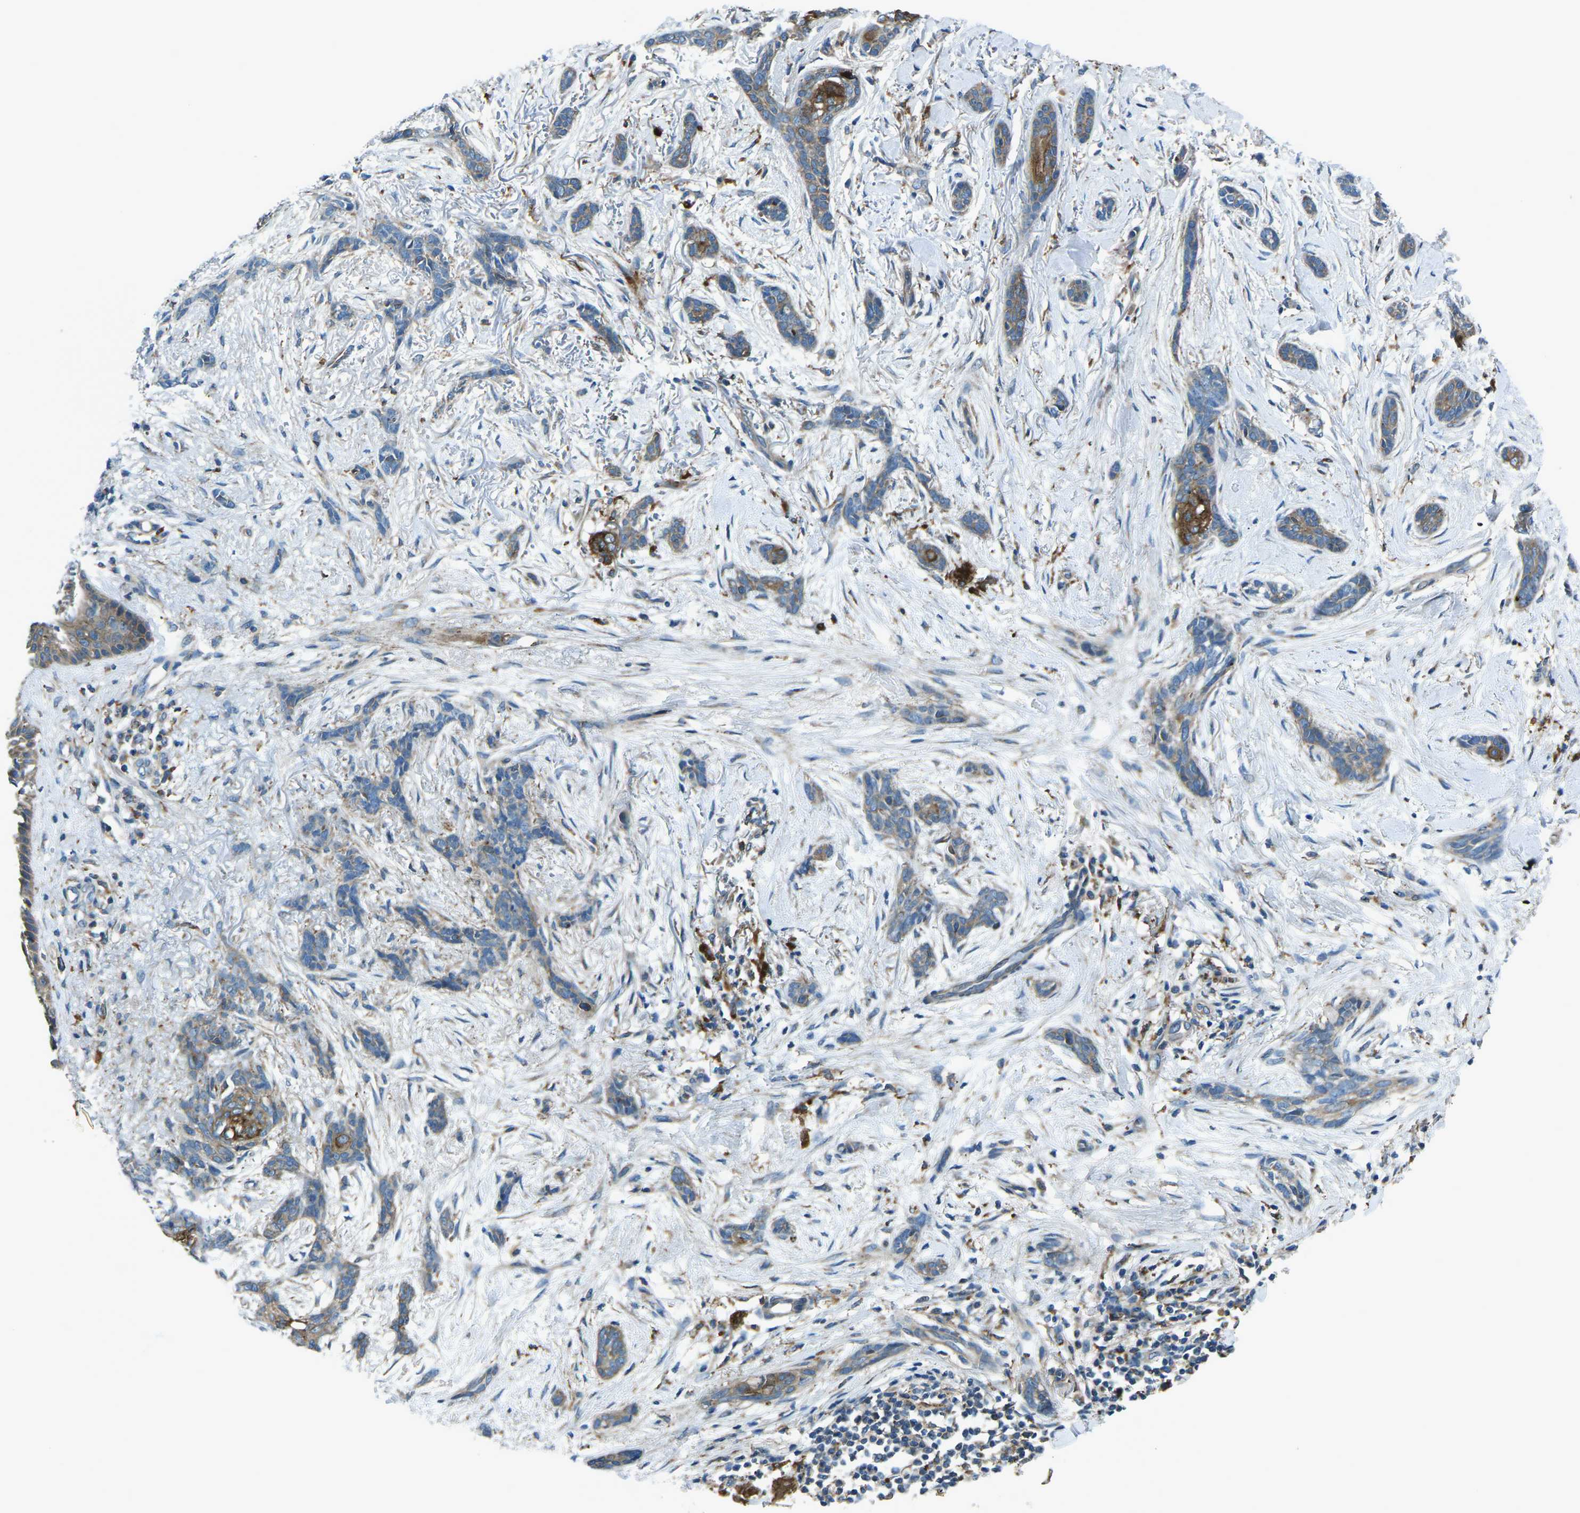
{"staining": {"intensity": "strong", "quantity": "<25%", "location": "cytoplasmic/membranous"}, "tissue": "skin cancer", "cell_type": "Tumor cells", "image_type": "cancer", "snomed": [{"axis": "morphology", "description": "Basal cell carcinoma"}, {"axis": "morphology", "description": "Adnexal tumor, benign"}, {"axis": "topography", "description": "Skin"}], "caption": "Immunohistochemistry (IHC) micrograph of neoplastic tissue: human skin cancer stained using immunohistochemistry (IHC) reveals medium levels of strong protein expression localized specifically in the cytoplasmic/membranous of tumor cells, appearing as a cytoplasmic/membranous brown color.", "gene": "CDK17", "patient": {"sex": "female", "age": 42}}